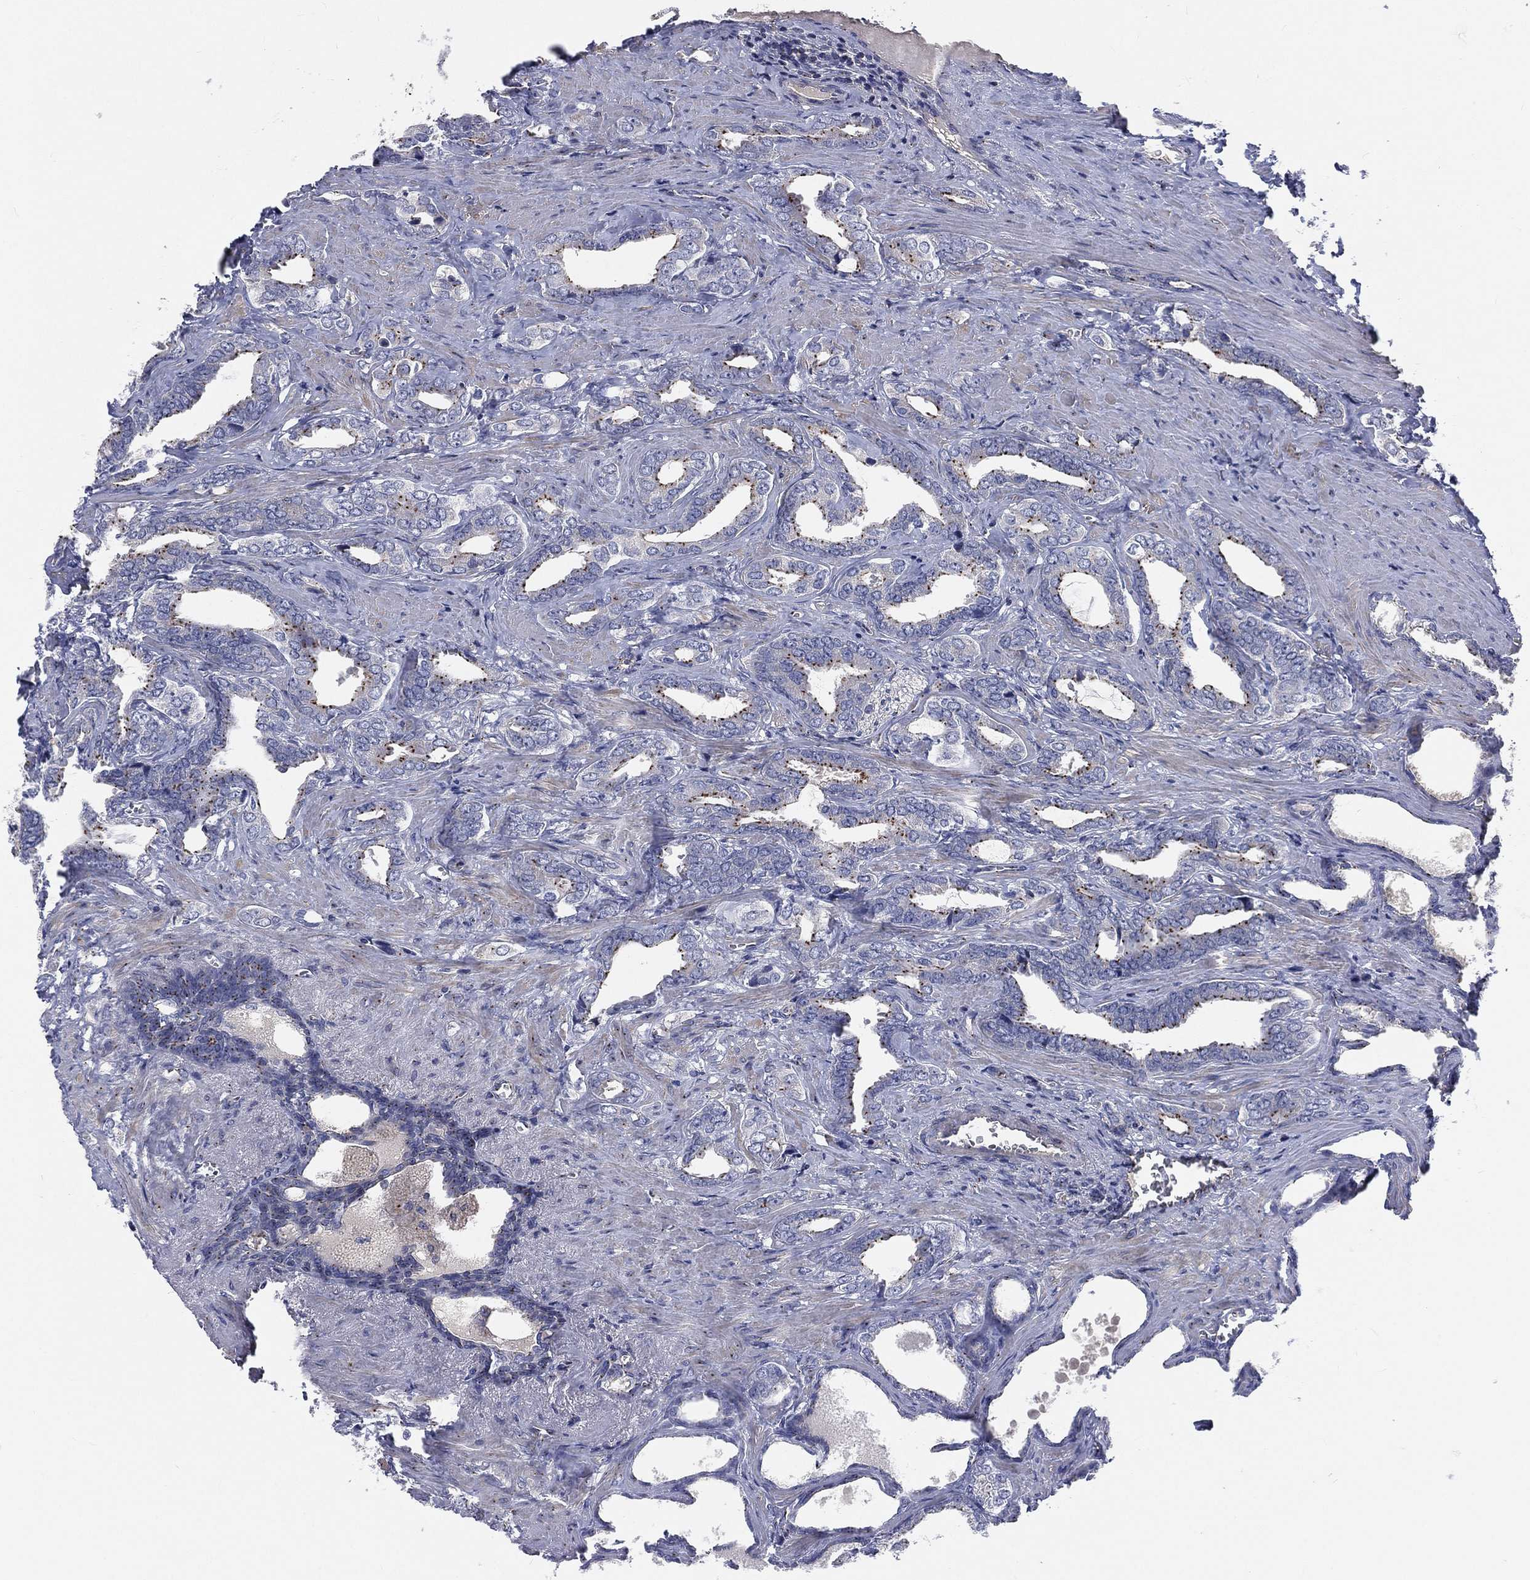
{"staining": {"intensity": "moderate", "quantity": "25%-75%", "location": "cytoplasmic/membranous"}, "tissue": "prostate cancer", "cell_type": "Tumor cells", "image_type": "cancer", "snomed": [{"axis": "morphology", "description": "Adenocarcinoma, NOS"}, {"axis": "topography", "description": "Prostate"}], "caption": "High-power microscopy captured an immunohistochemistry (IHC) image of prostate adenocarcinoma, revealing moderate cytoplasmic/membranous positivity in approximately 25%-75% of tumor cells.", "gene": "CROCC", "patient": {"sex": "male", "age": 66}}